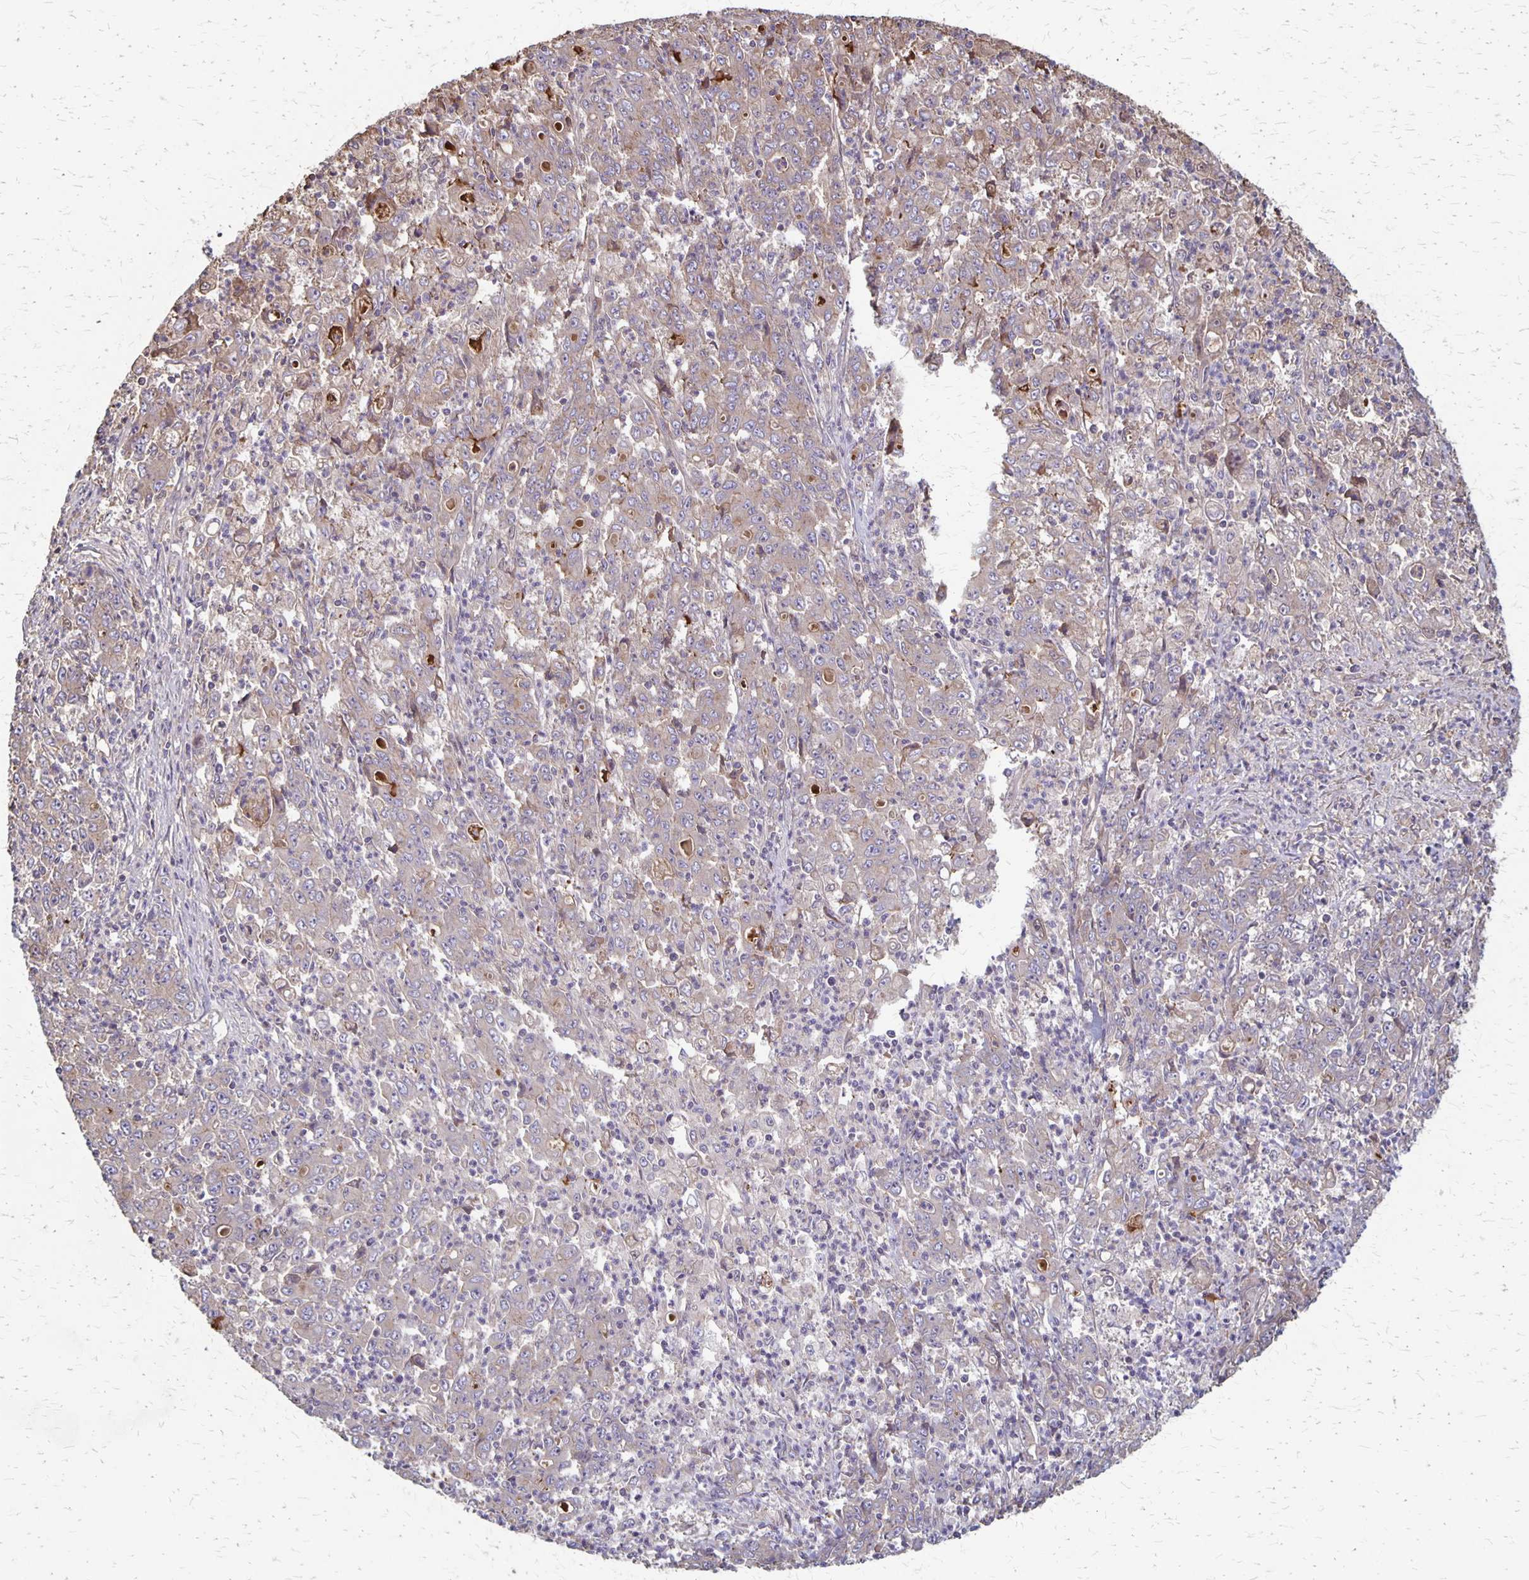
{"staining": {"intensity": "weak", "quantity": "<25%", "location": "cytoplasmic/membranous"}, "tissue": "stomach cancer", "cell_type": "Tumor cells", "image_type": "cancer", "snomed": [{"axis": "morphology", "description": "Adenocarcinoma, NOS"}, {"axis": "topography", "description": "Stomach, lower"}], "caption": "An image of human stomach adenocarcinoma is negative for staining in tumor cells.", "gene": "PROM2", "patient": {"sex": "female", "age": 71}}